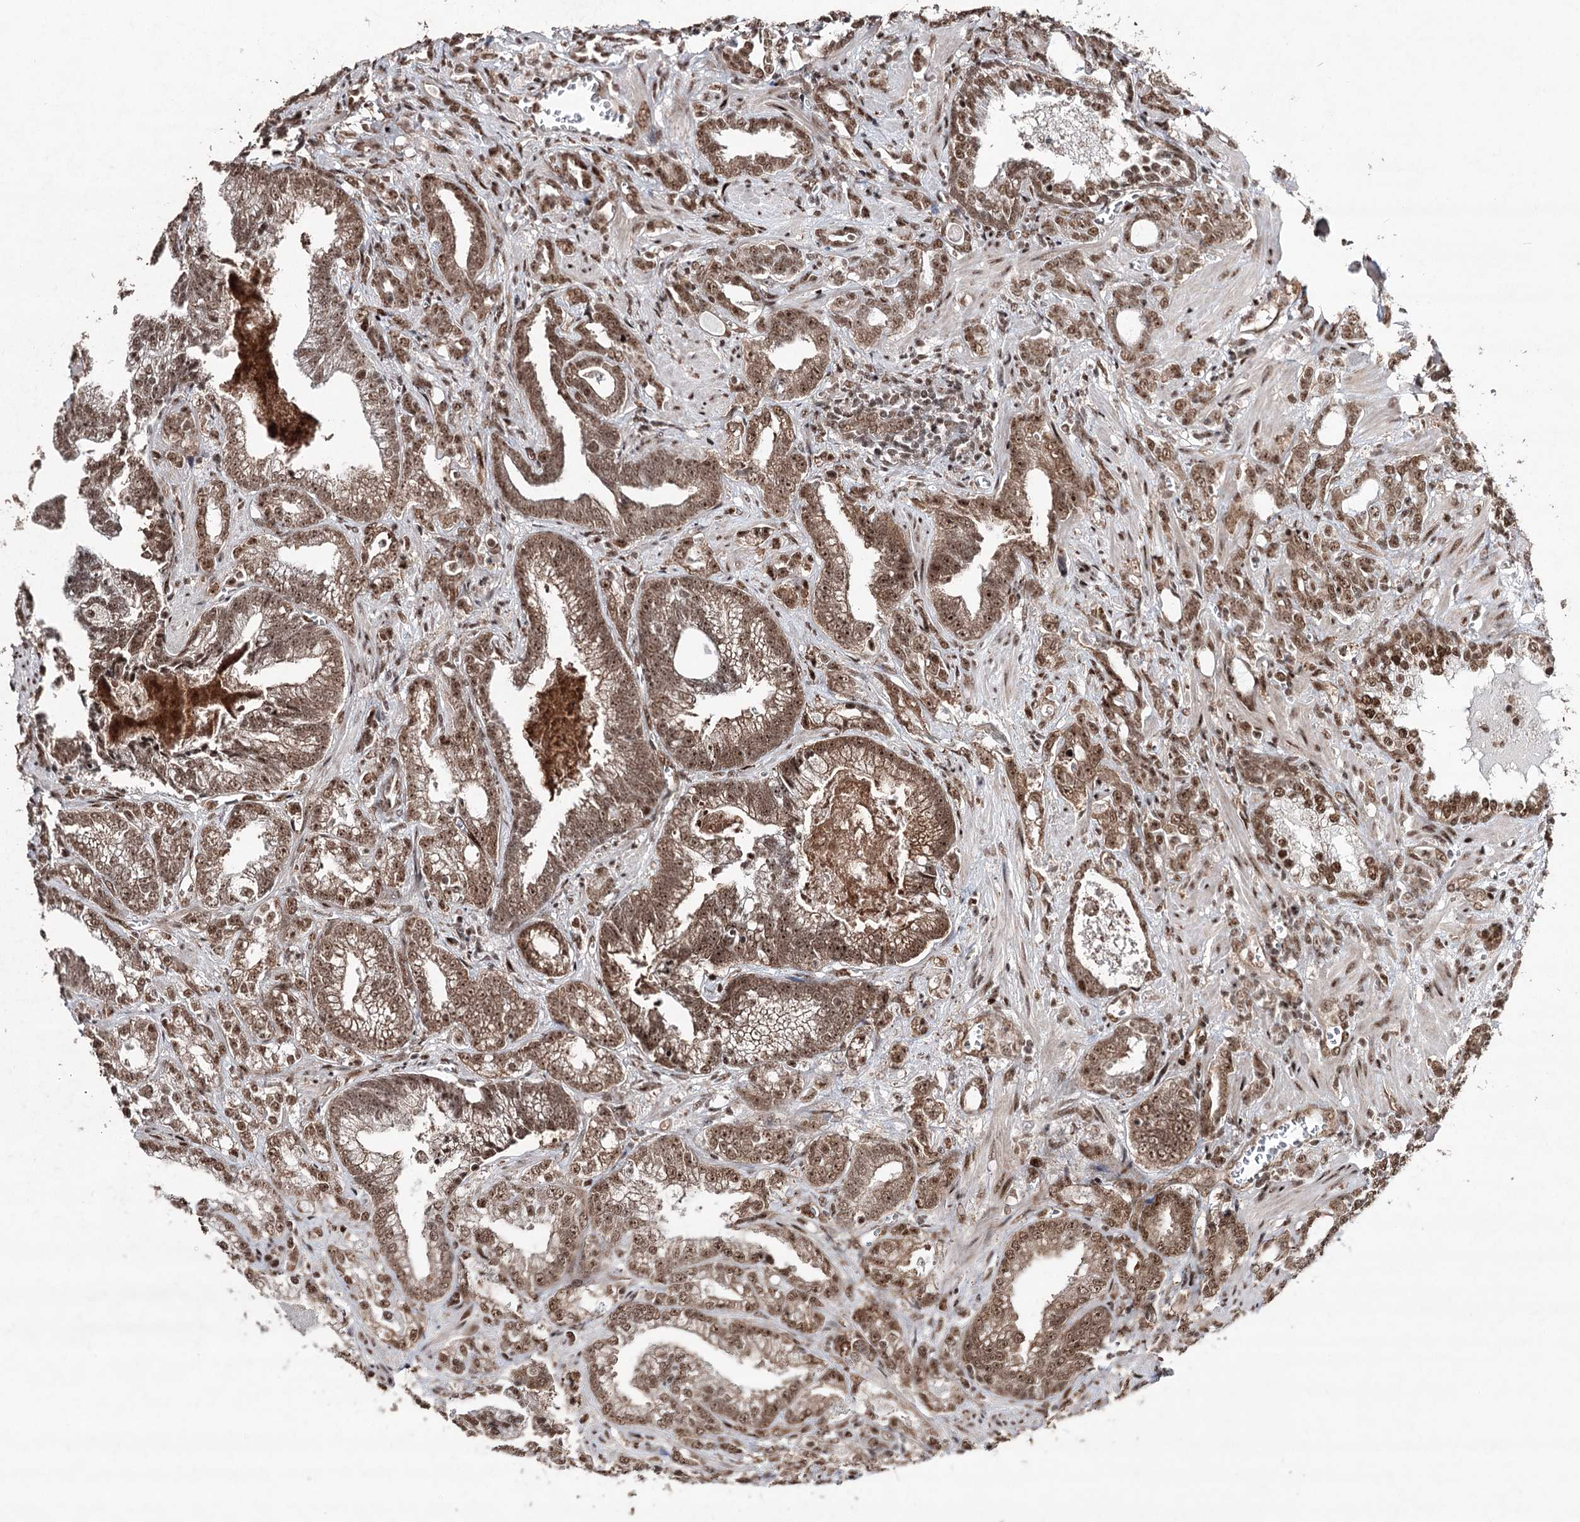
{"staining": {"intensity": "moderate", "quantity": ">75%", "location": "nuclear"}, "tissue": "prostate cancer", "cell_type": "Tumor cells", "image_type": "cancer", "snomed": [{"axis": "morphology", "description": "Adenocarcinoma, High grade"}, {"axis": "topography", "description": "Prostate and seminal vesicle, NOS"}], "caption": "An immunohistochemistry (IHC) histopathology image of tumor tissue is shown. Protein staining in brown shows moderate nuclear positivity in prostate adenocarcinoma (high-grade) within tumor cells.", "gene": "PDCD4", "patient": {"sex": "male", "age": 67}}